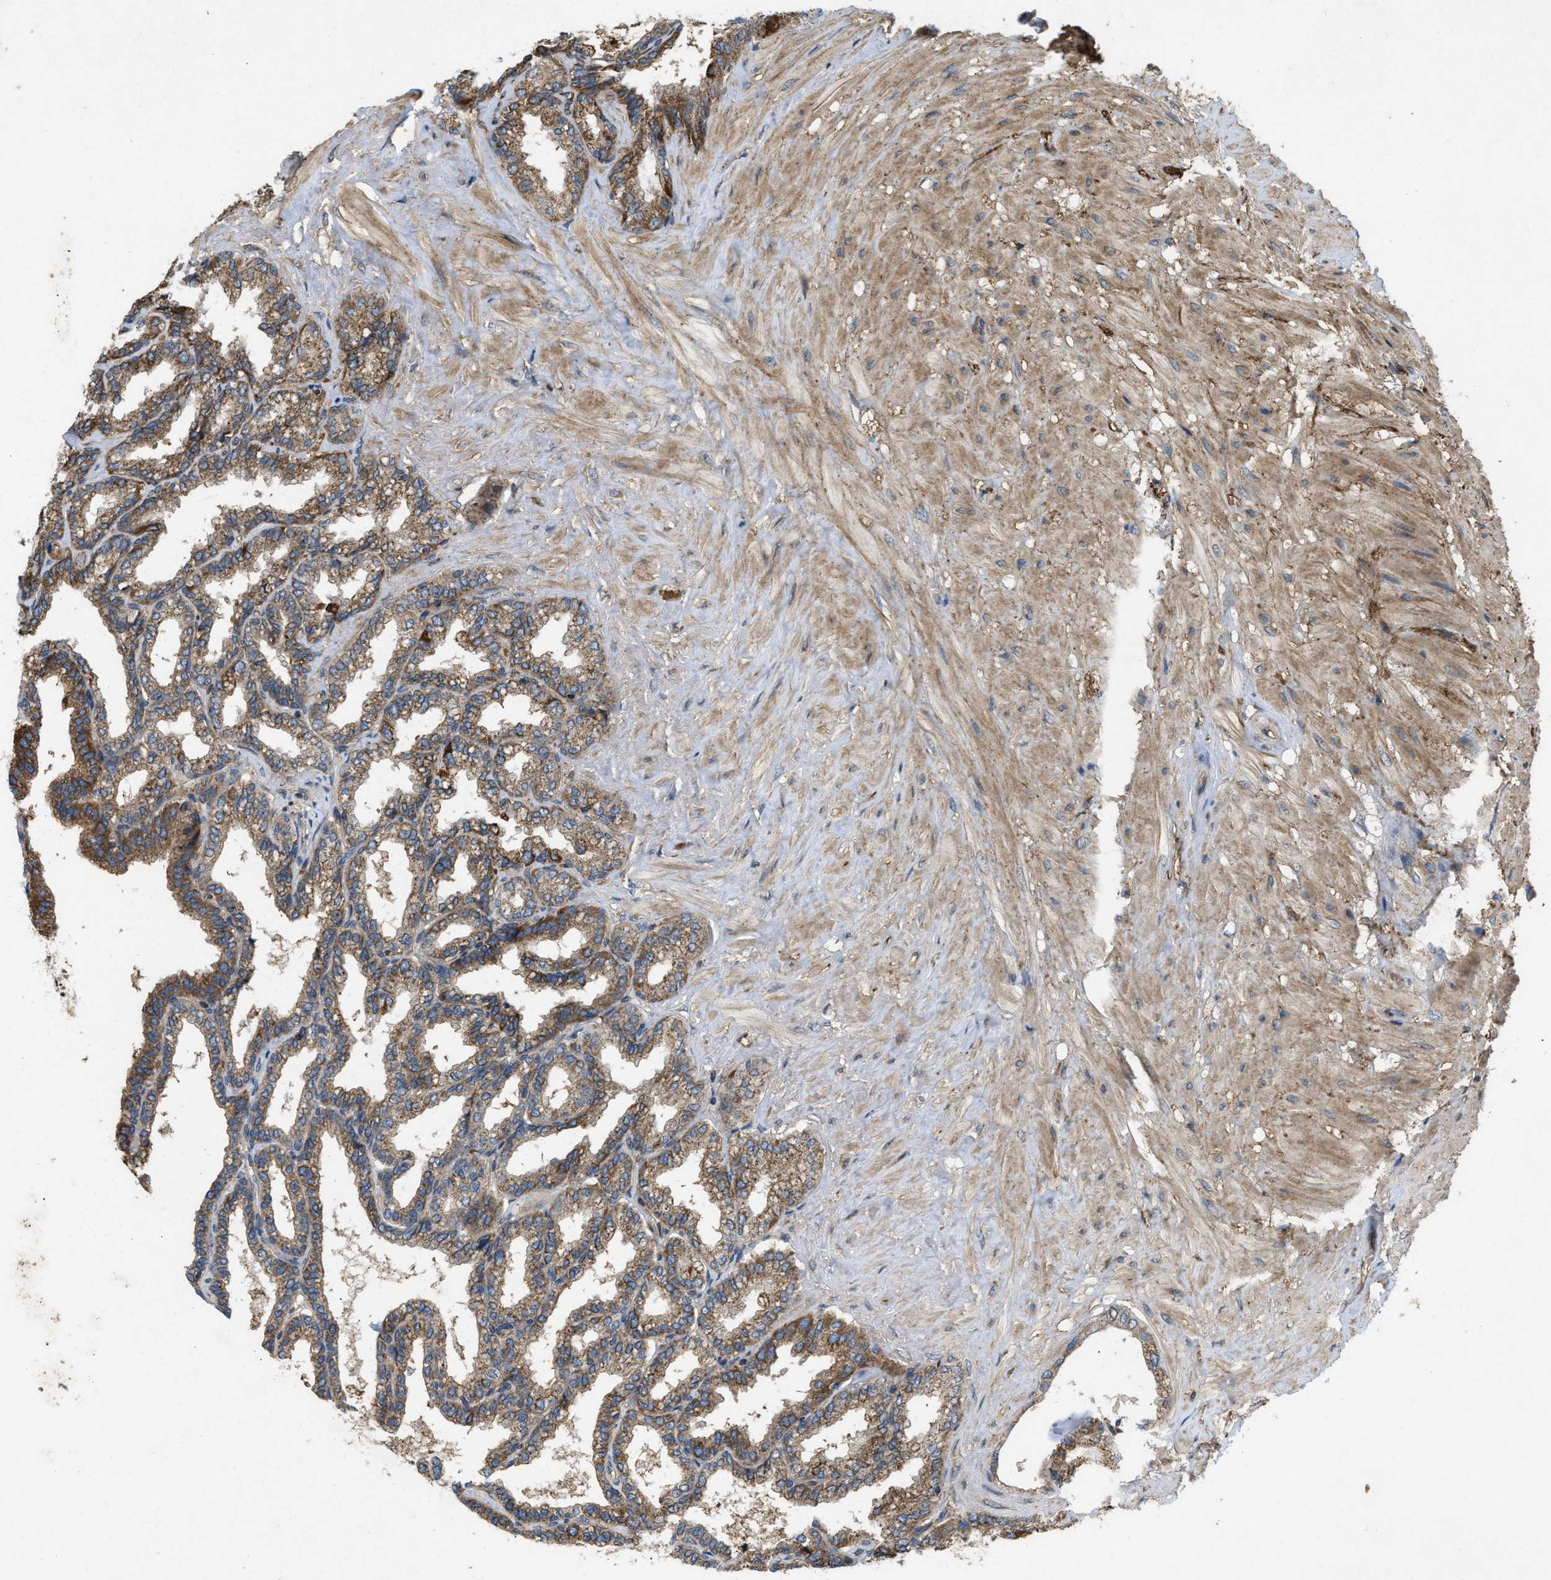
{"staining": {"intensity": "moderate", "quantity": ">75%", "location": "cytoplasmic/membranous"}, "tissue": "seminal vesicle", "cell_type": "Glandular cells", "image_type": "normal", "snomed": [{"axis": "morphology", "description": "Normal tissue, NOS"}, {"axis": "topography", "description": "Seminal veicle"}], "caption": "High-magnification brightfield microscopy of unremarkable seminal vesicle stained with DAB (3,3'-diaminobenzidine) (brown) and counterstained with hematoxylin (blue). glandular cells exhibit moderate cytoplasmic/membranous expression is seen in about>75% of cells.", "gene": "GNB4", "patient": {"sex": "male", "age": 46}}